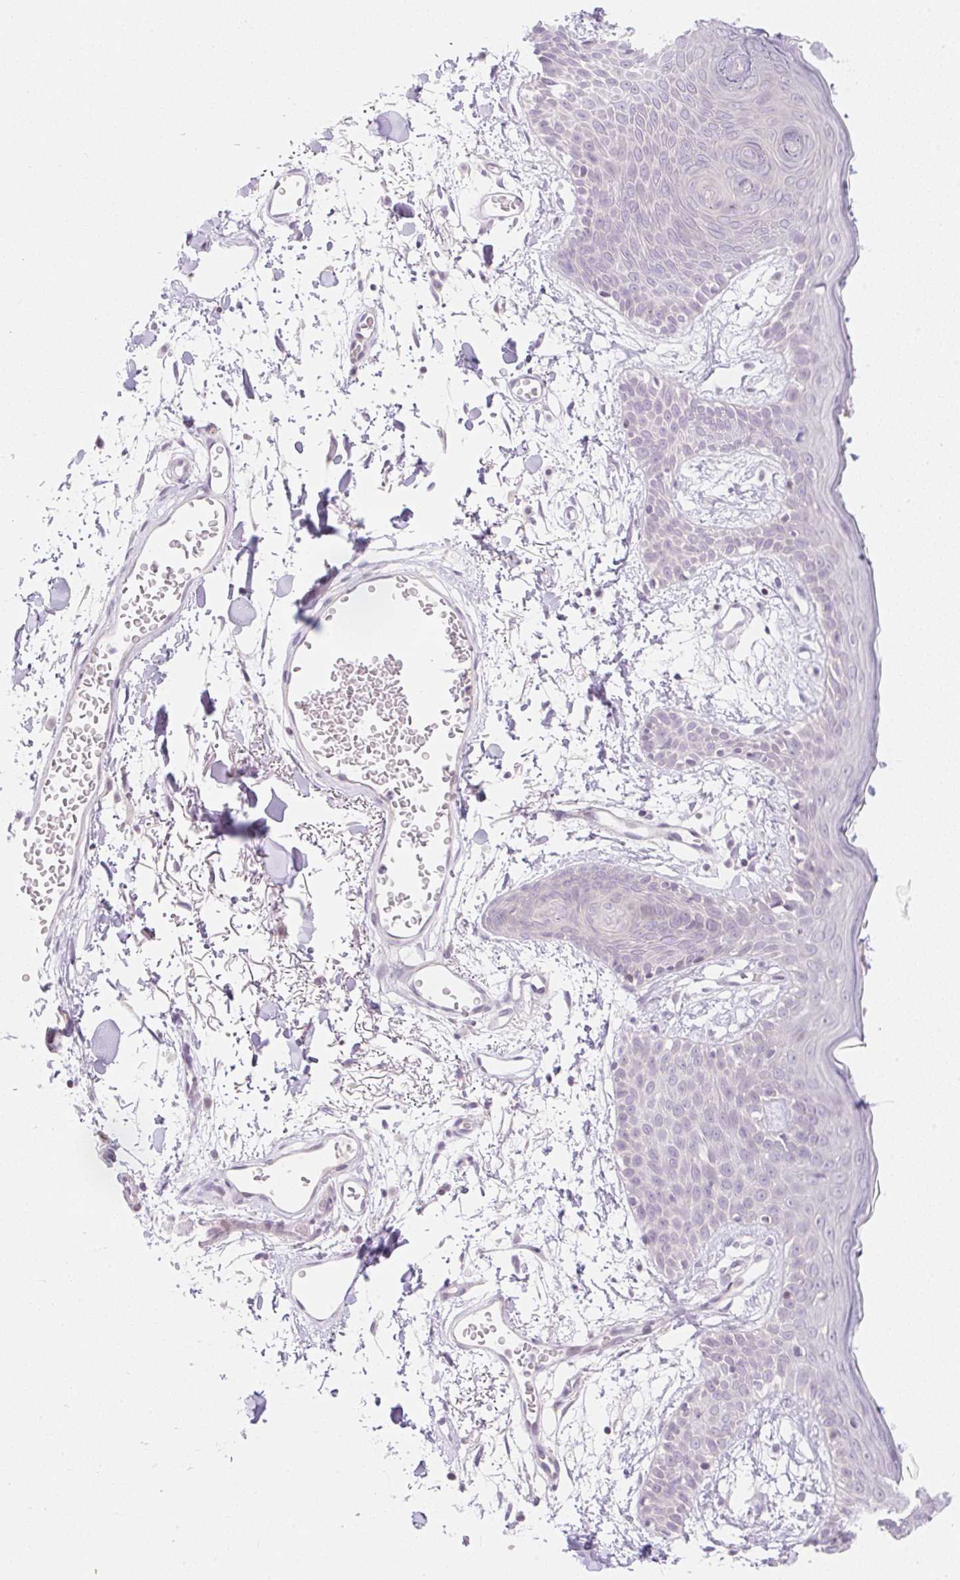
{"staining": {"intensity": "negative", "quantity": "none", "location": "none"}, "tissue": "skin", "cell_type": "Fibroblasts", "image_type": "normal", "snomed": [{"axis": "morphology", "description": "Normal tissue, NOS"}, {"axis": "topography", "description": "Skin"}], "caption": "Image shows no significant protein staining in fibroblasts of normal skin. (DAB (3,3'-diaminobenzidine) IHC with hematoxylin counter stain).", "gene": "CASKIN1", "patient": {"sex": "male", "age": 79}}